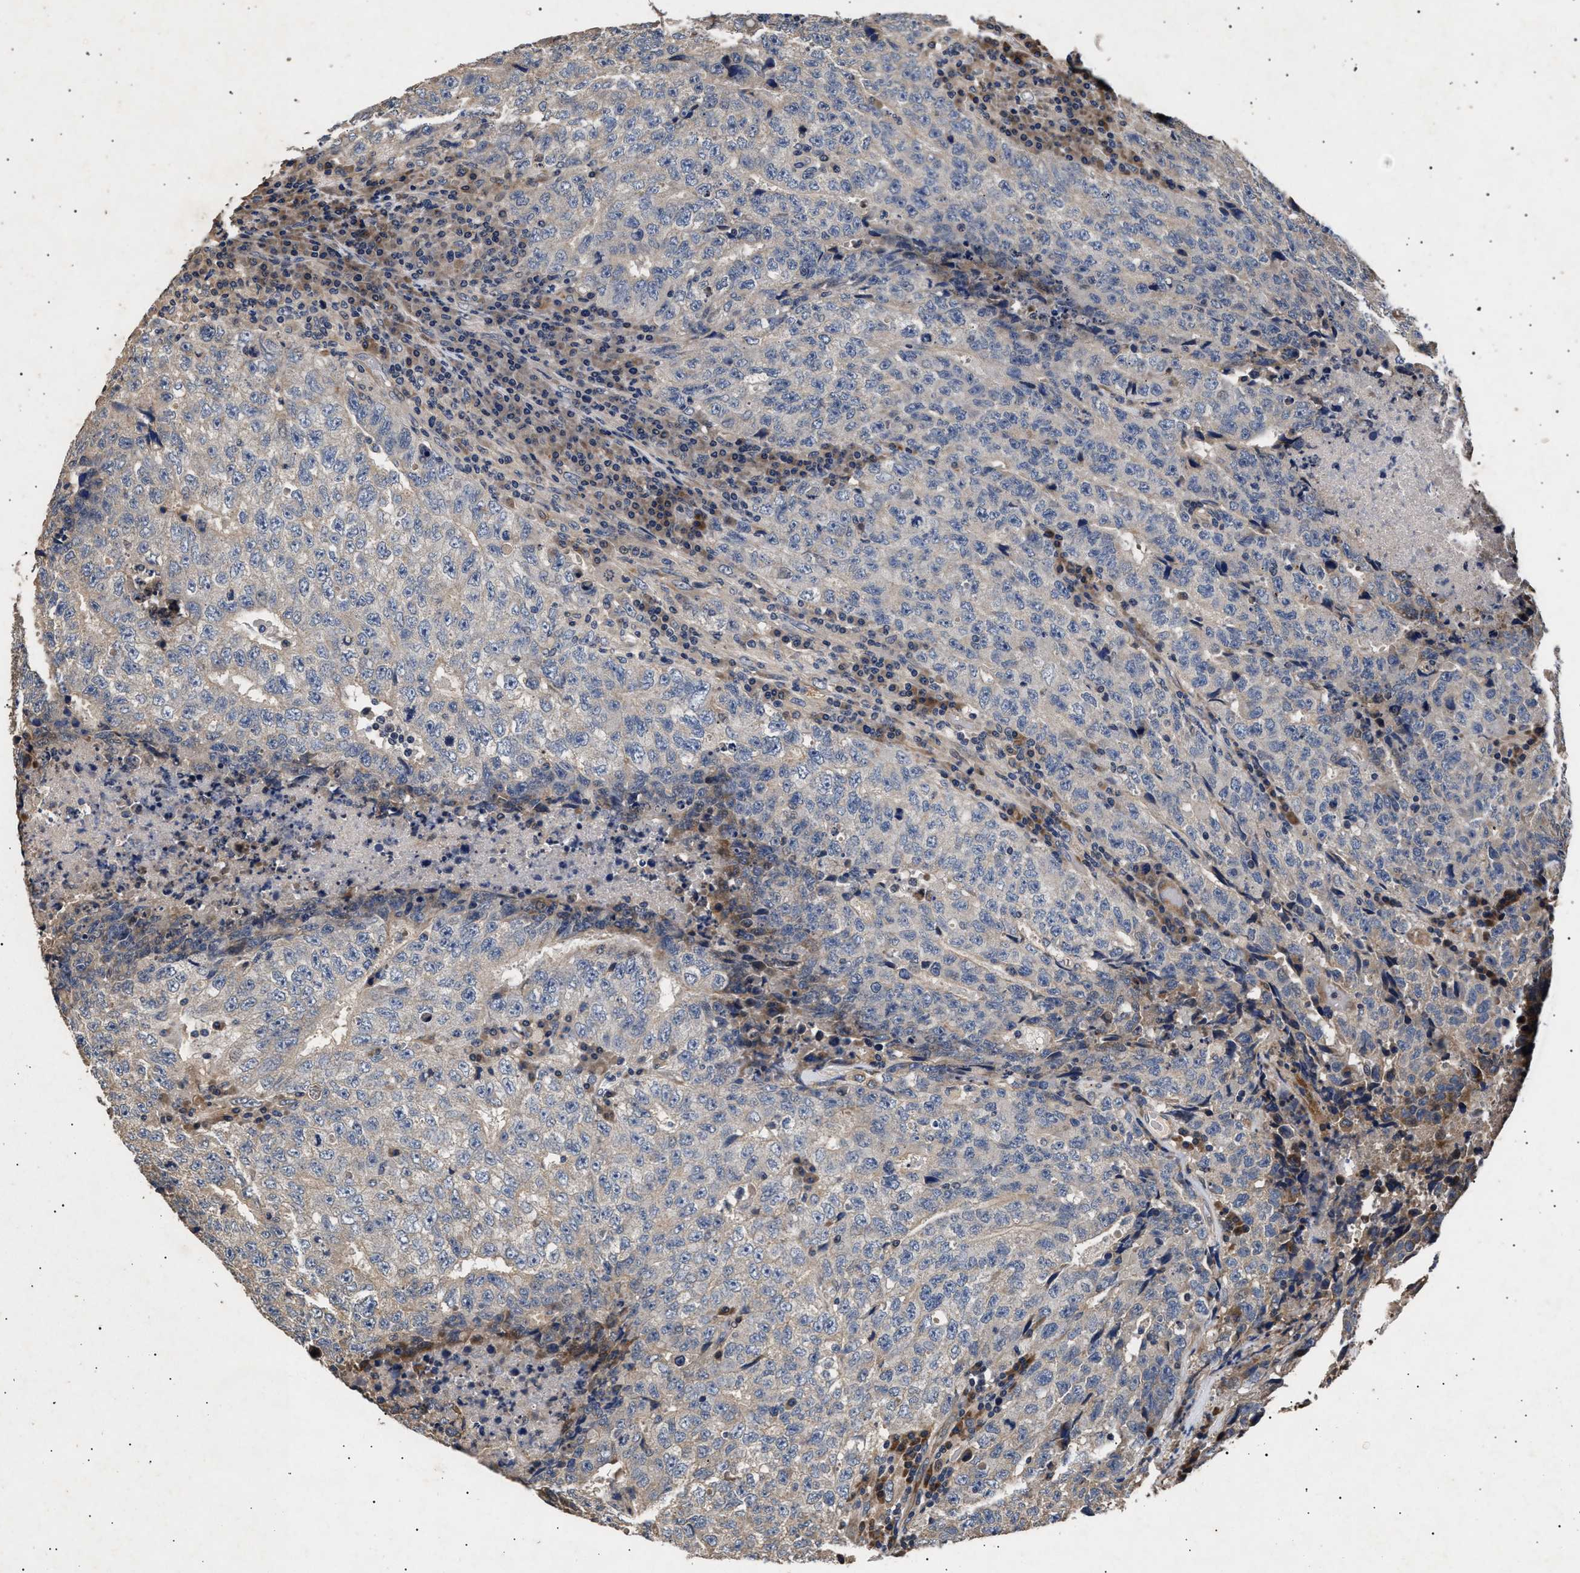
{"staining": {"intensity": "weak", "quantity": "25%-75%", "location": "cytoplasmic/membranous"}, "tissue": "testis cancer", "cell_type": "Tumor cells", "image_type": "cancer", "snomed": [{"axis": "morphology", "description": "Necrosis, NOS"}, {"axis": "morphology", "description": "Carcinoma, Embryonal, NOS"}, {"axis": "topography", "description": "Testis"}], "caption": "Immunohistochemistry histopathology image of neoplastic tissue: human testis cancer stained using IHC displays low levels of weak protein expression localized specifically in the cytoplasmic/membranous of tumor cells, appearing as a cytoplasmic/membranous brown color.", "gene": "ITGB5", "patient": {"sex": "male", "age": 19}}